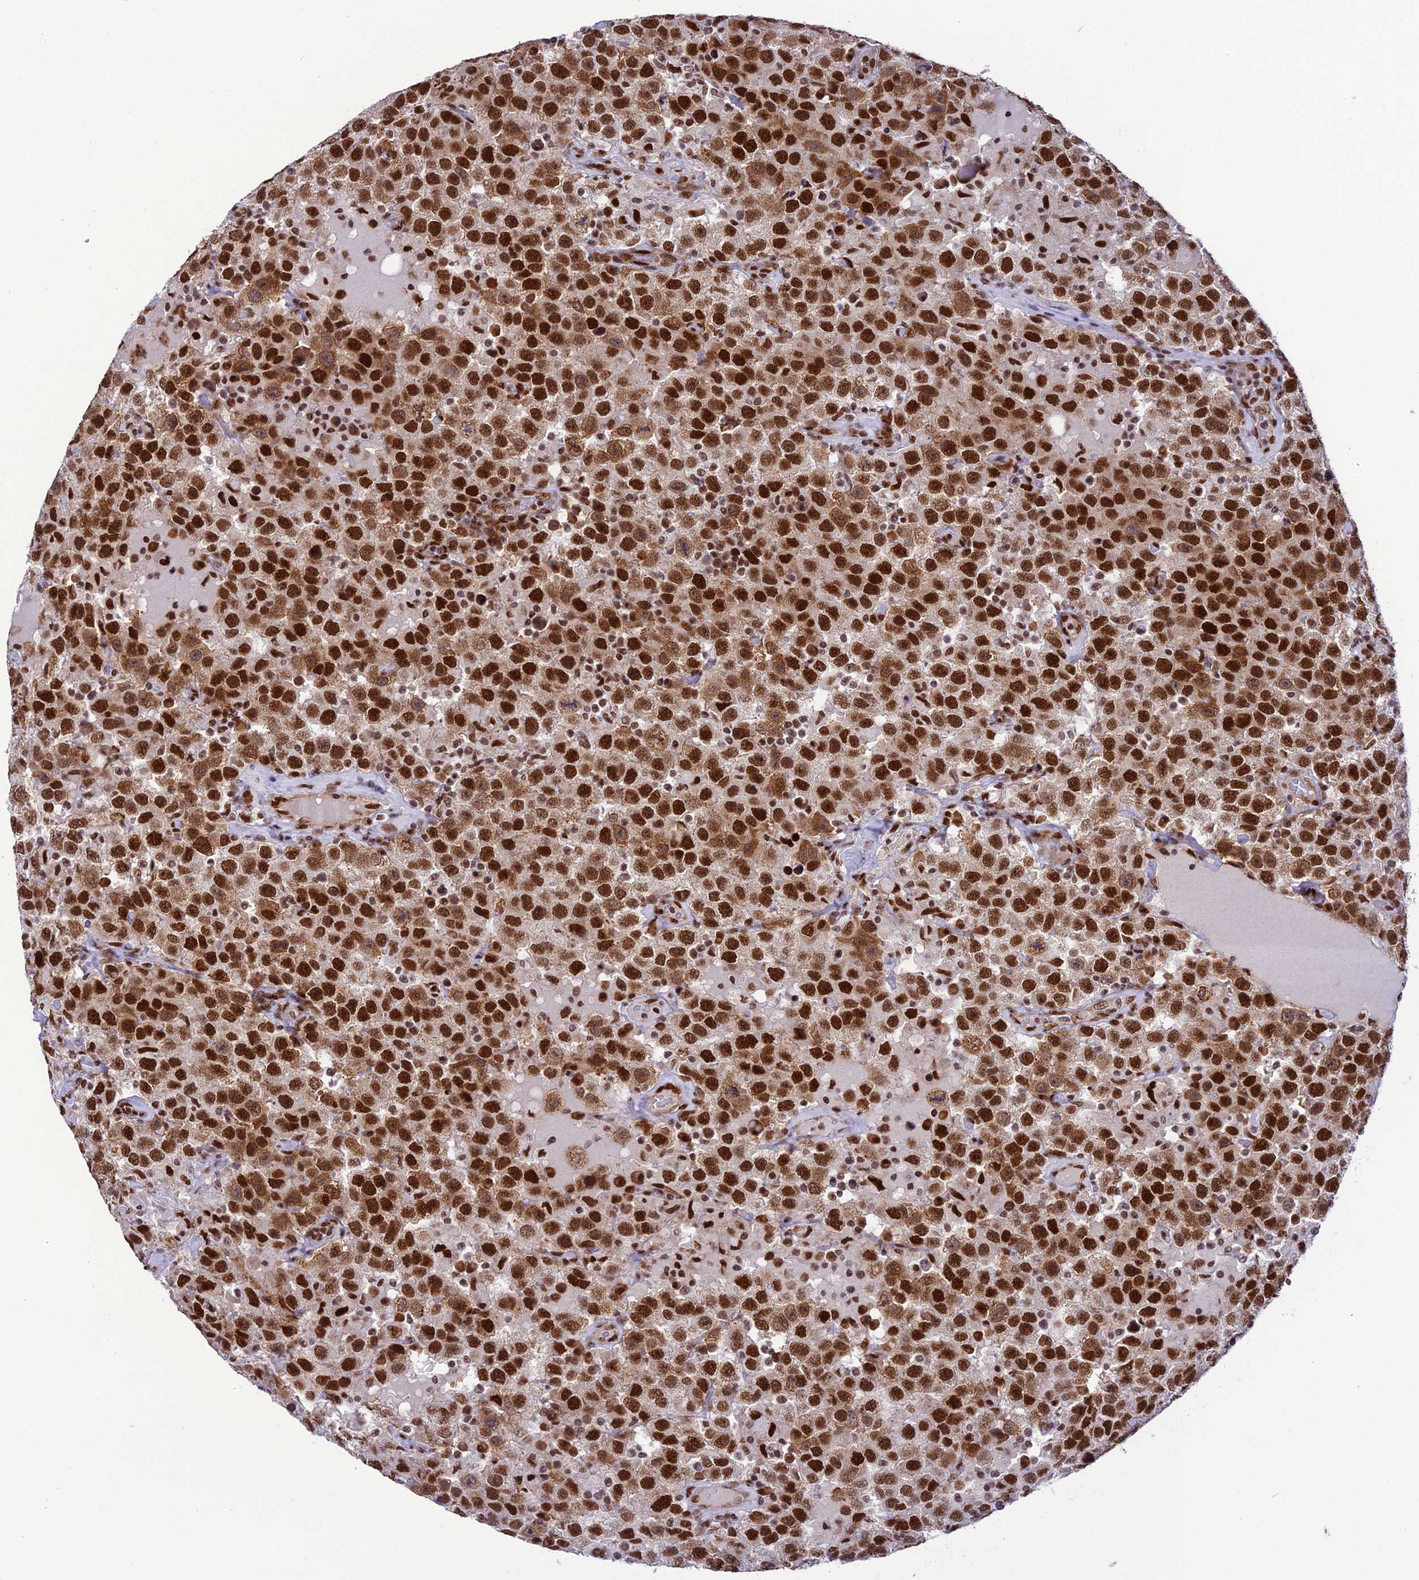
{"staining": {"intensity": "strong", "quantity": ">75%", "location": "cytoplasmic/membranous,nuclear"}, "tissue": "testis cancer", "cell_type": "Tumor cells", "image_type": "cancer", "snomed": [{"axis": "morphology", "description": "Seminoma, NOS"}, {"axis": "topography", "description": "Testis"}], "caption": "Human testis cancer stained with a brown dye demonstrates strong cytoplasmic/membranous and nuclear positive positivity in about >75% of tumor cells.", "gene": "DDX1", "patient": {"sex": "male", "age": 41}}